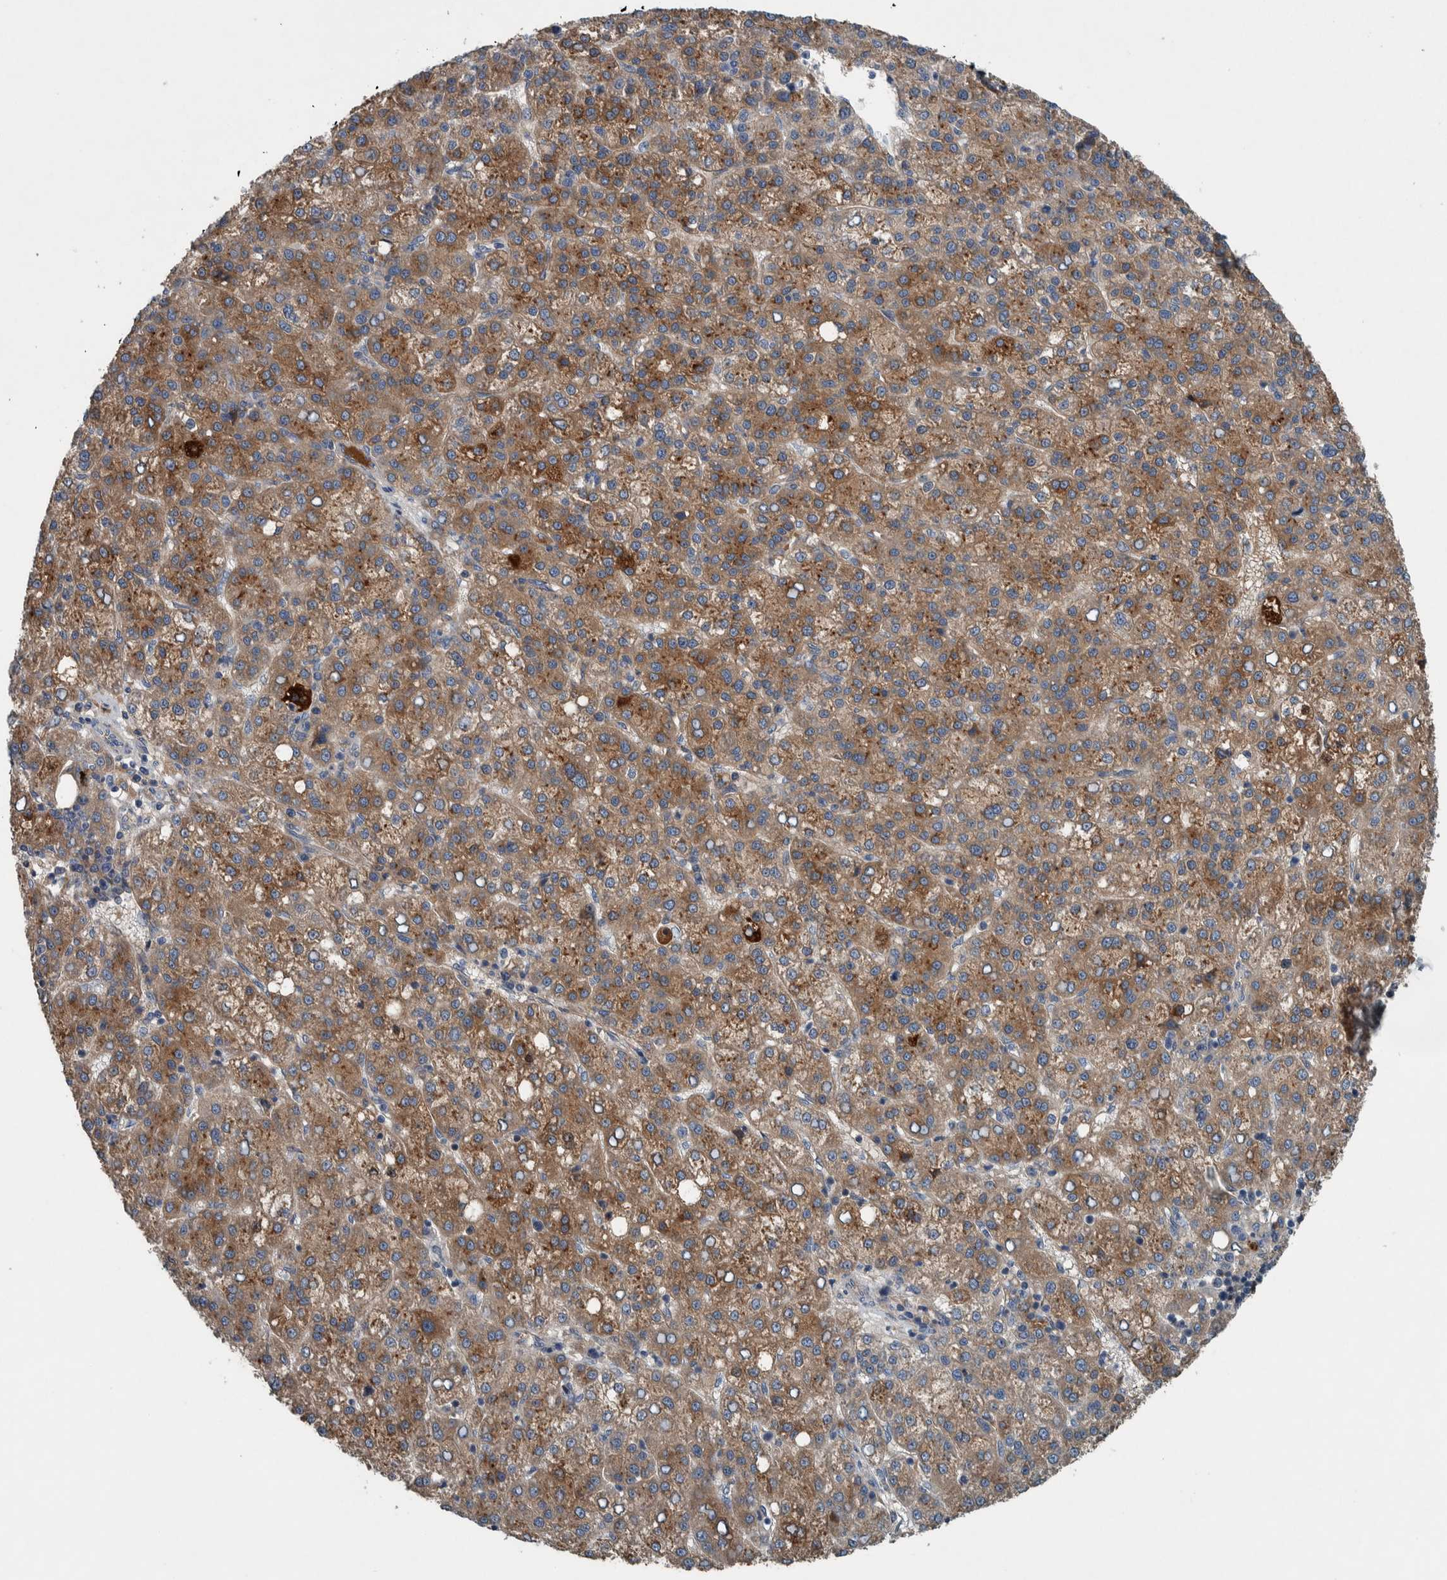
{"staining": {"intensity": "moderate", "quantity": ">75%", "location": "cytoplasmic/membranous"}, "tissue": "liver cancer", "cell_type": "Tumor cells", "image_type": "cancer", "snomed": [{"axis": "morphology", "description": "Carcinoma, Hepatocellular, NOS"}, {"axis": "topography", "description": "Liver"}], "caption": "Immunohistochemistry (IHC) photomicrograph of neoplastic tissue: human liver hepatocellular carcinoma stained using immunohistochemistry demonstrates medium levels of moderate protein expression localized specifically in the cytoplasmic/membranous of tumor cells, appearing as a cytoplasmic/membranous brown color.", "gene": "SERPINC1", "patient": {"sex": "female", "age": 58}}